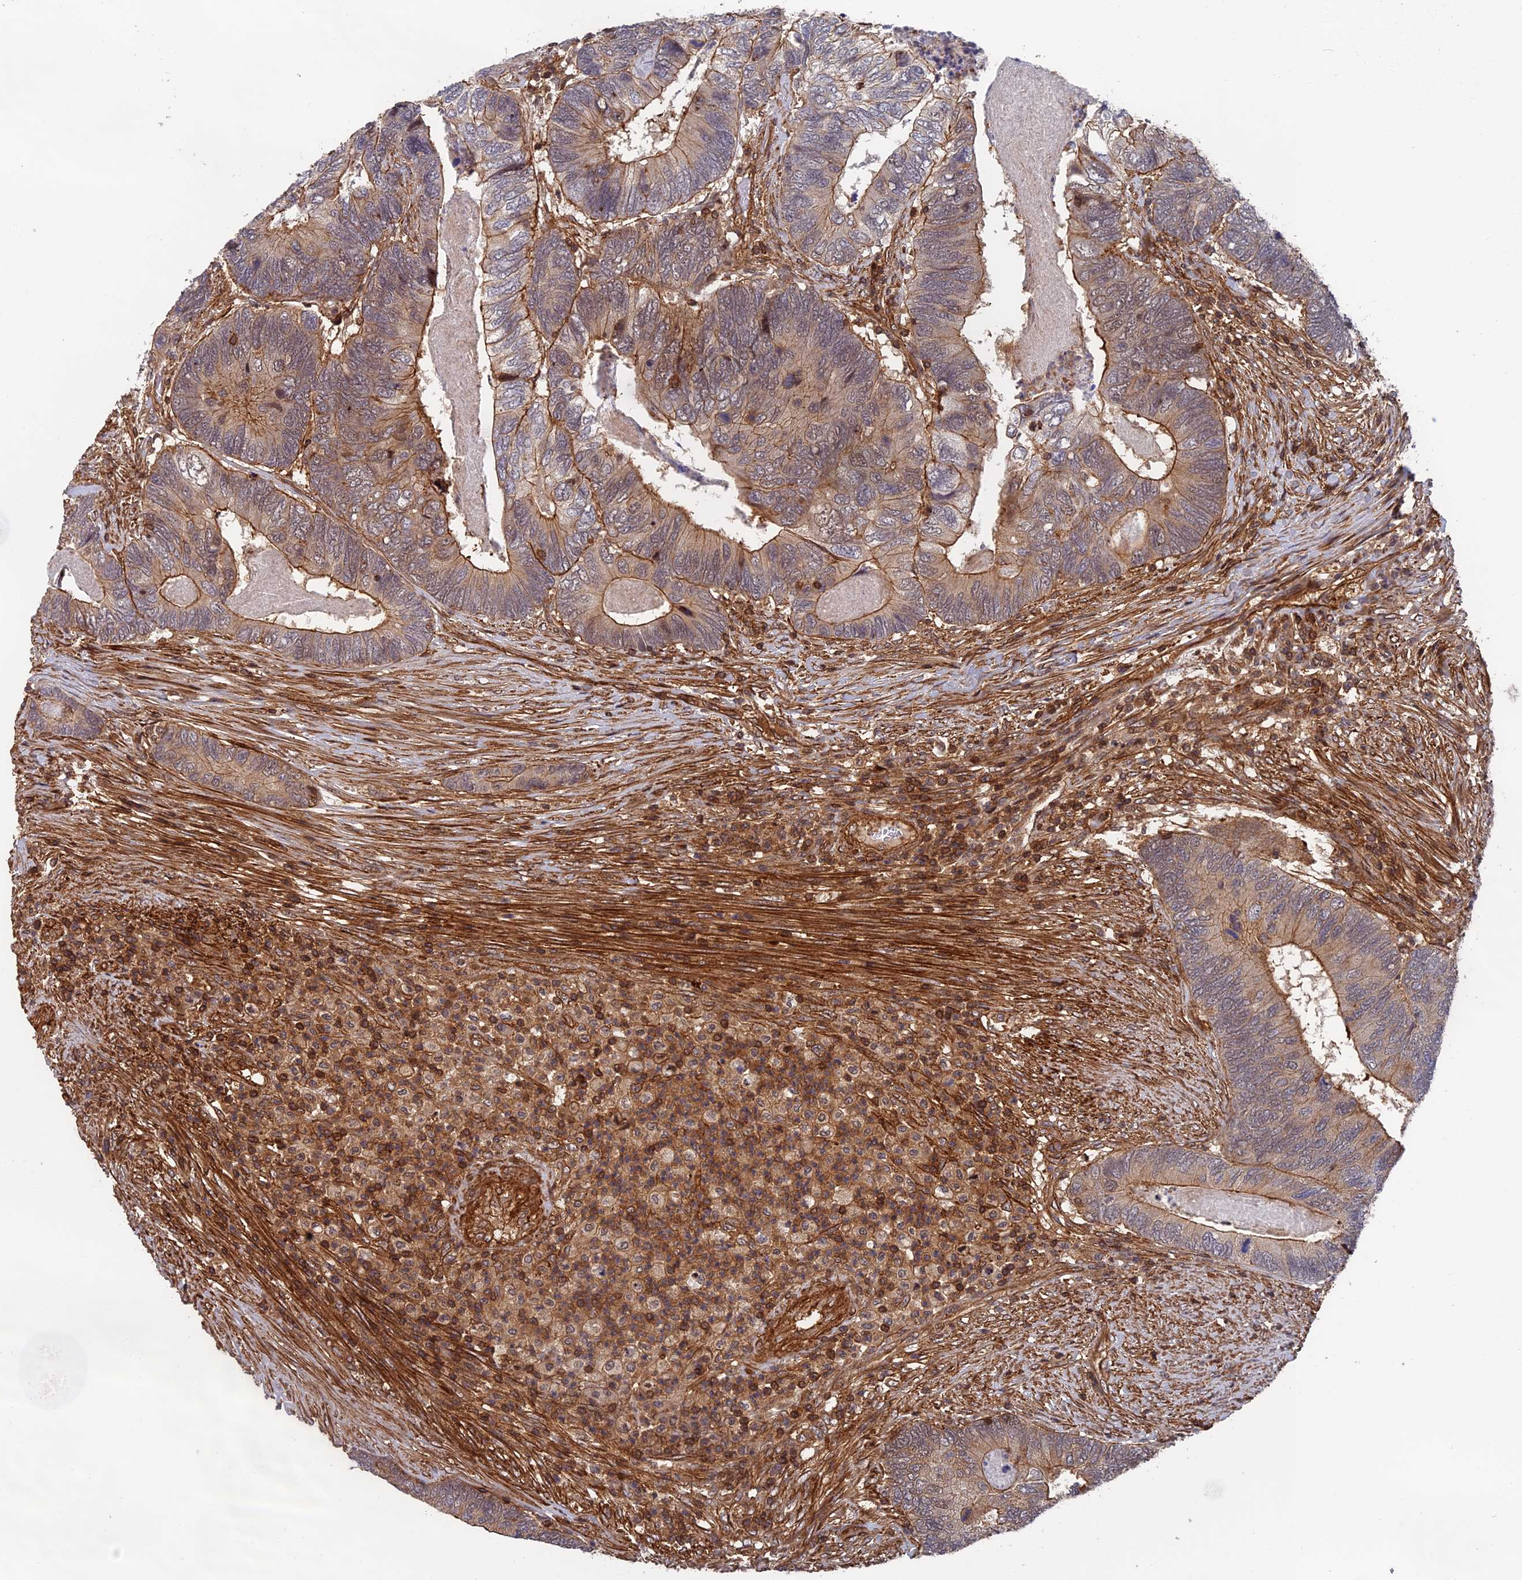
{"staining": {"intensity": "moderate", "quantity": "25%-75%", "location": "cytoplasmic/membranous"}, "tissue": "colorectal cancer", "cell_type": "Tumor cells", "image_type": "cancer", "snomed": [{"axis": "morphology", "description": "Adenocarcinoma, NOS"}, {"axis": "topography", "description": "Colon"}], "caption": "DAB immunohistochemical staining of colorectal cancer (adenocarcinoma) demonstrates moderate cytoplasmic/membranous protein expression in approximately 25%-75% of tumor cells.", "gene": "OSBPL1A", "patient": {"sex": "female", "age": 67}}